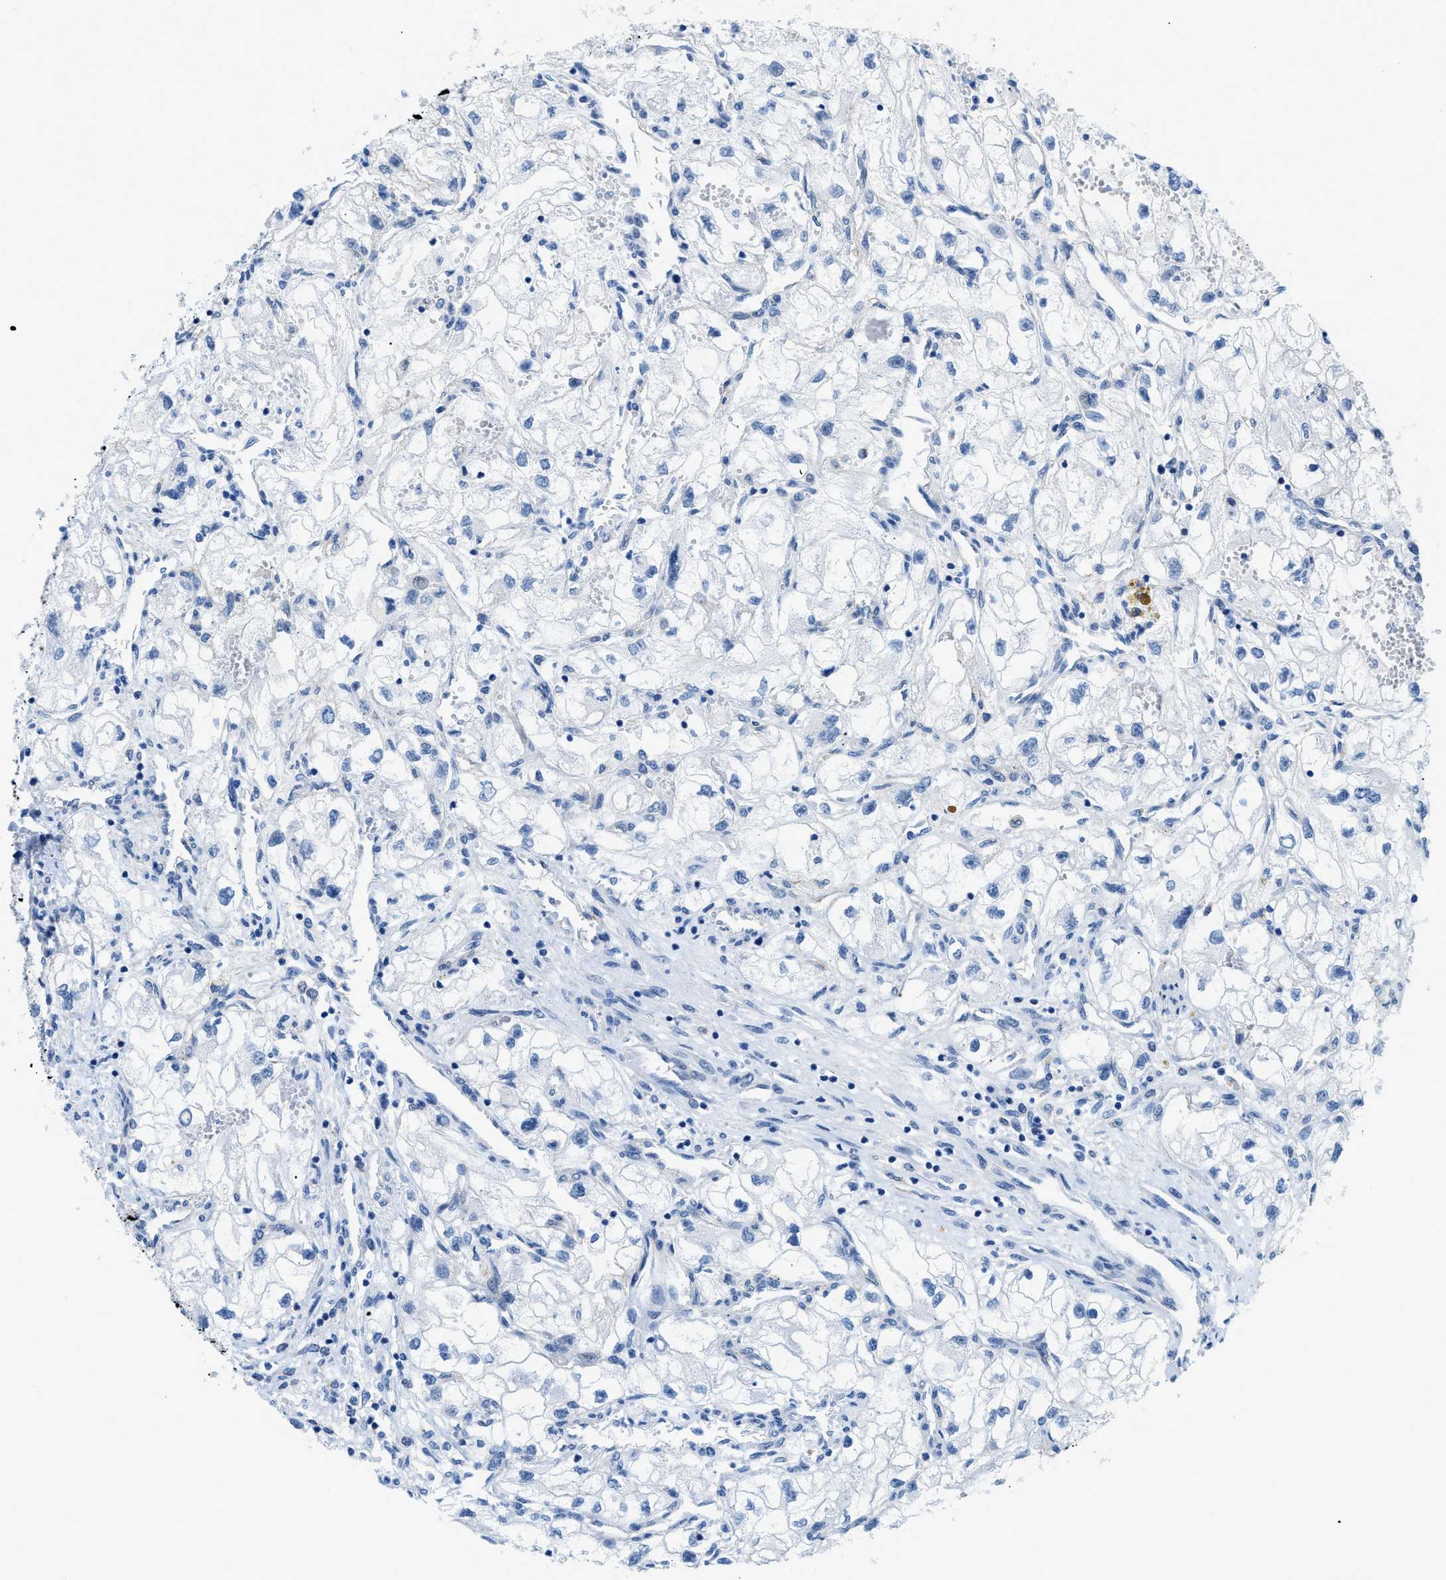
{"staining": {"intensity": "negative", "quantity": "none", "location": "none"}, "tissue": "renal cancer", "cell_type": "Tumor cells", "image_type": "cancer", "snomed": [{"axis": "morphology", "description": "Adenocarcinoma, NOS"}, {"axis": "topography", "description": "Kidney"}], "caption": "A micrograph of renal cancer stained for a protein reveals no brown staining in tumor cells. (DAB (3,3'-diaminobenzidine) immunohistochemistry visualized using brightfield microscopy, high magnification).", "gene": "FDCSP", "patient": {"sex": "female", "age": 70}}